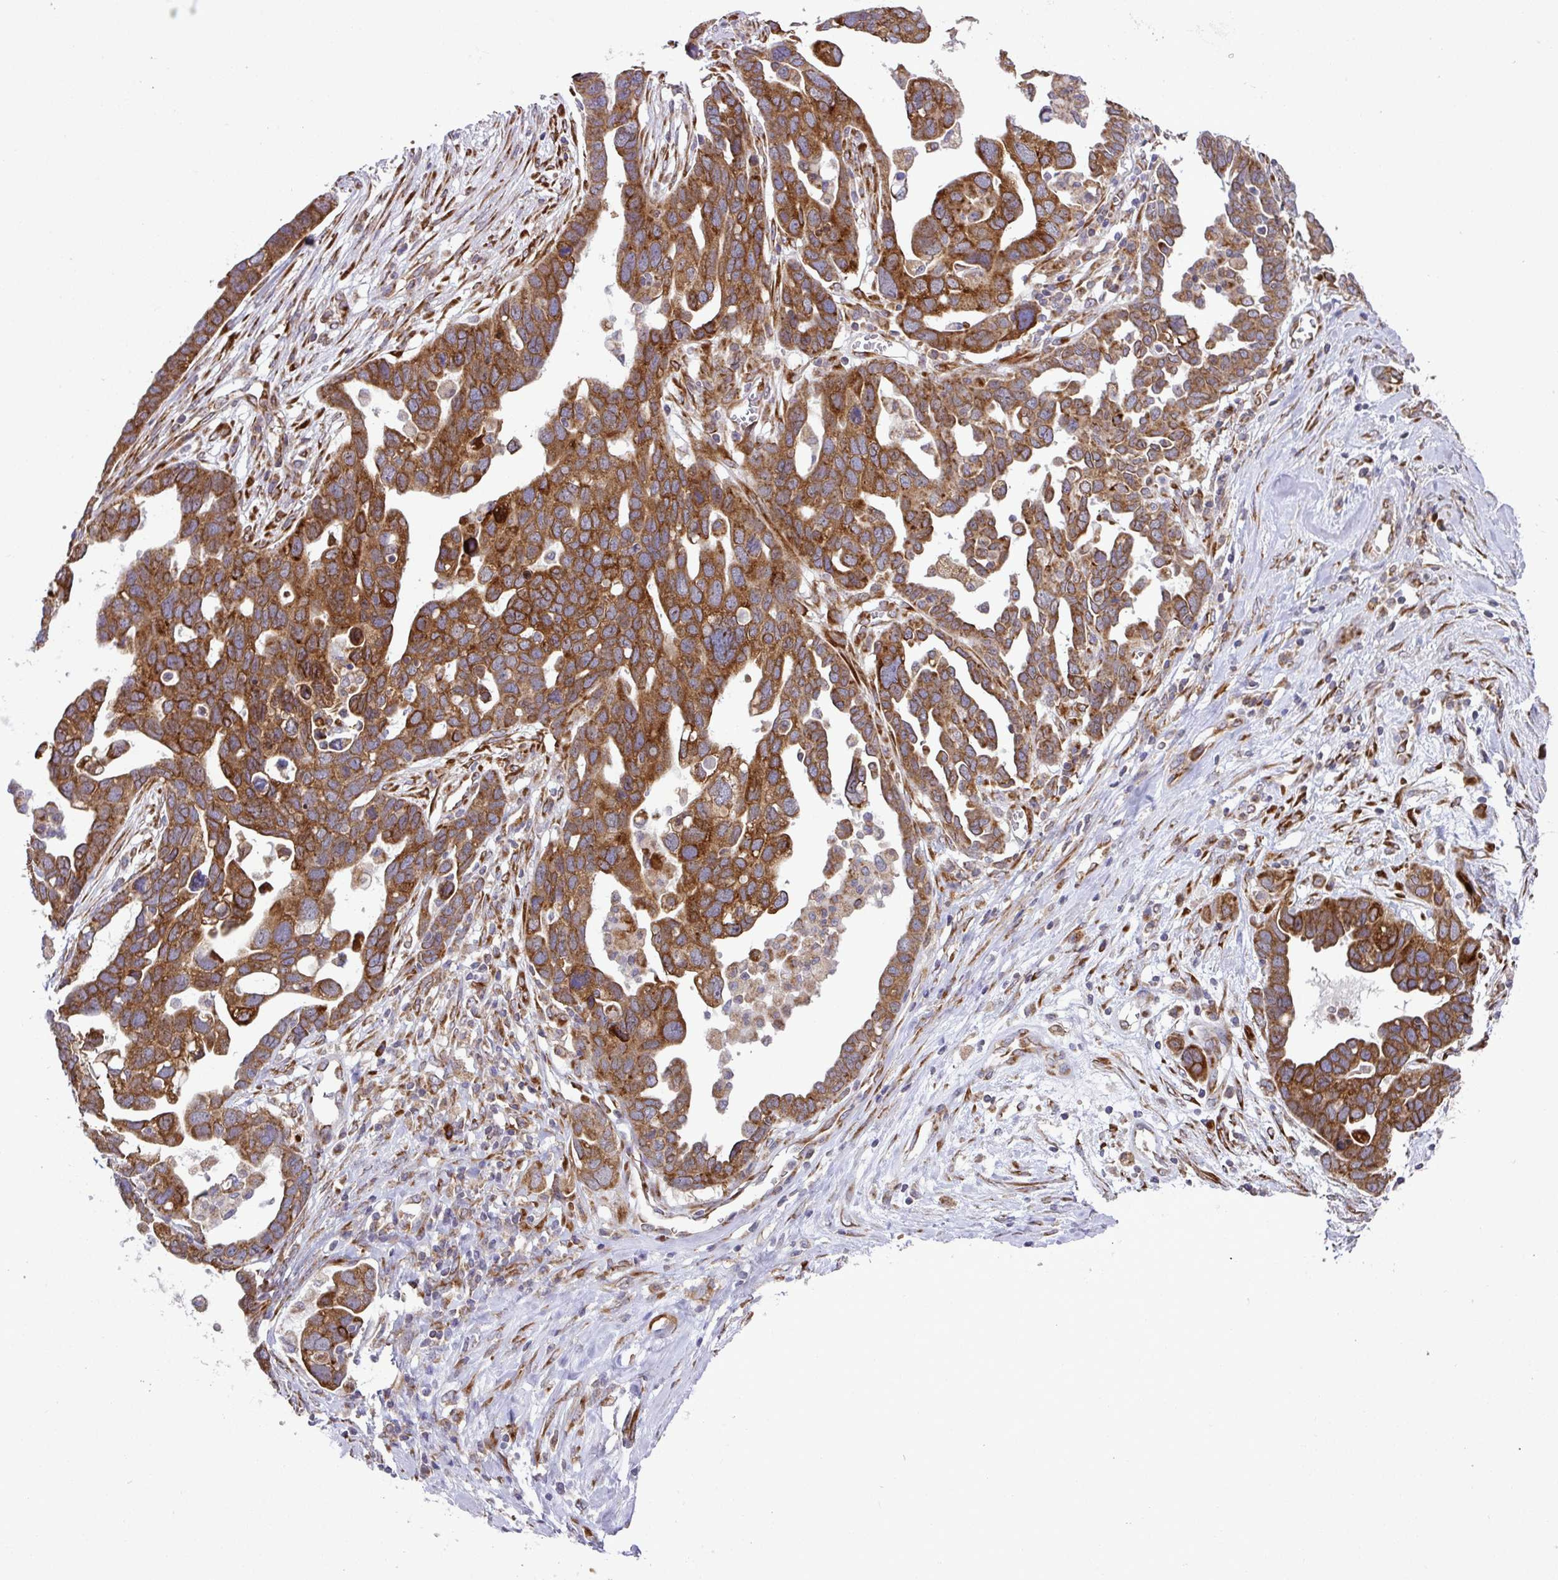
{"staining": {"intensity": "strong", "quantity": ">75%", "location": "cytoplasmic/membranous"}, "tissue": "ovarian cancer", "cell_type": "Tumor cells", "image_type": "cancer", "snomed": [{"axis": "morphology", "description": "Cystadenocarcinoma, serous, NOS"}, {"axis": "topography", "description": "Ovary"}], "caption": "Protein staining by immunohistochemistry displays strong cytoplasmic/membranous staining in approximately >75% of tumor cells in ovarian cancer.", "gene": "SLC39A7", "patient": {"sex": "female", "age": 54}}